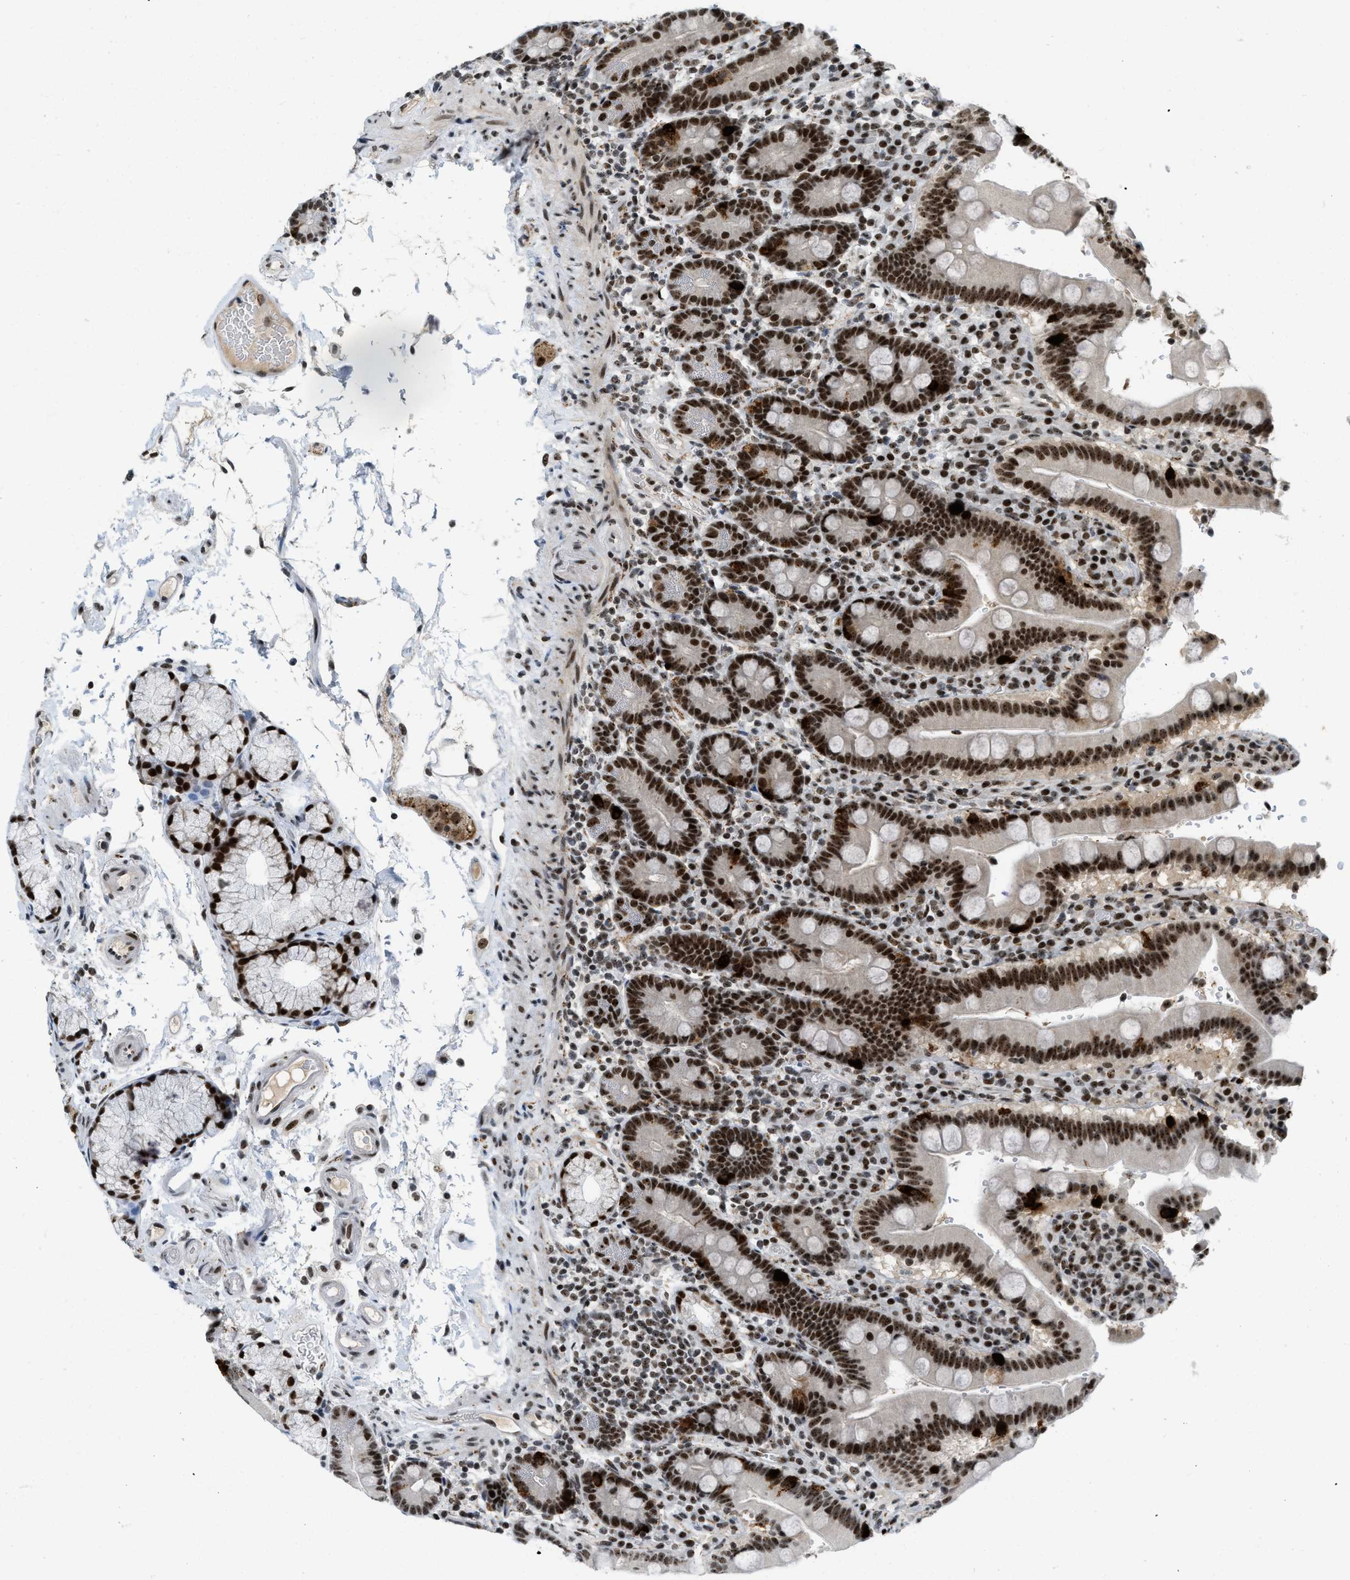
{"staining": {"intensity": "strong", "quantity": ">75%", "location": "nuclear"}, "tissue": "duodenum", "cell_type": "Glandular cells", "image_type": "normal", "snomed": [{"axis": "morphology", "description": "Normal tissue, NOS"}, {"axis": "topography", "description": "Small intestine, NOS"}], "caption": "Approximately >75% of glandular cells in unremarkable human duodenum exhibit strong nuclear protein staining as visualized by brown immunohistochemical staining.", "gene": "URB1", "patient": {"sex": "female", "age": 71}}